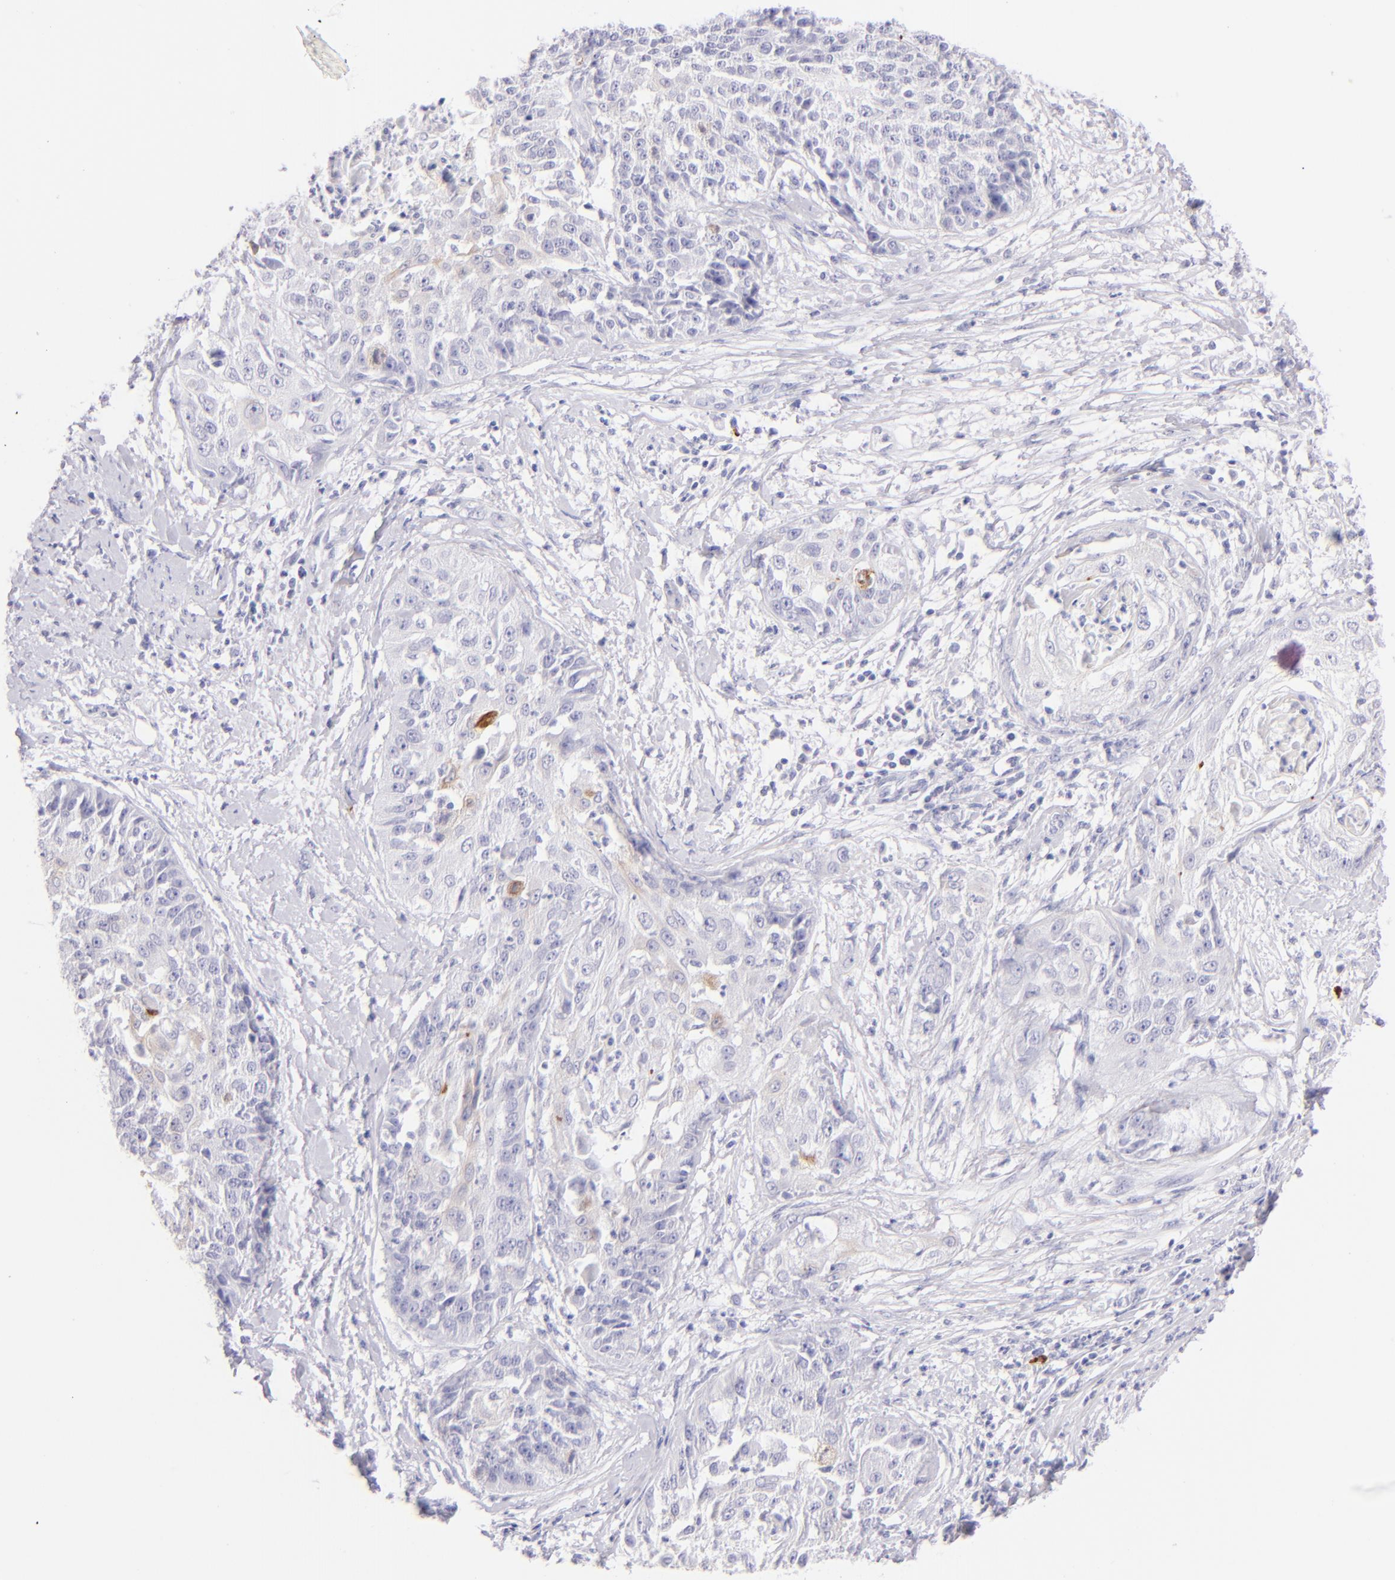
{"staining": {"intensity": "negative", "quantity": "none", "location": "none"}, "tissue": "cervical cancer", "cell_type": "Tumor cells", "image_type": "cancer", "snomed": [{"axis": "morphology", "description": "Squamous cell carcinoma, NOS"}, {"axis": "topography", "description": "Cervix"}], "caption": "Immunohistochemistry of cervical cancer (squamous cell carcinoma) reveals no positivity in tumor cells.", "gene": "SDC1", "patient": {"sex": "female", "age": 64}}